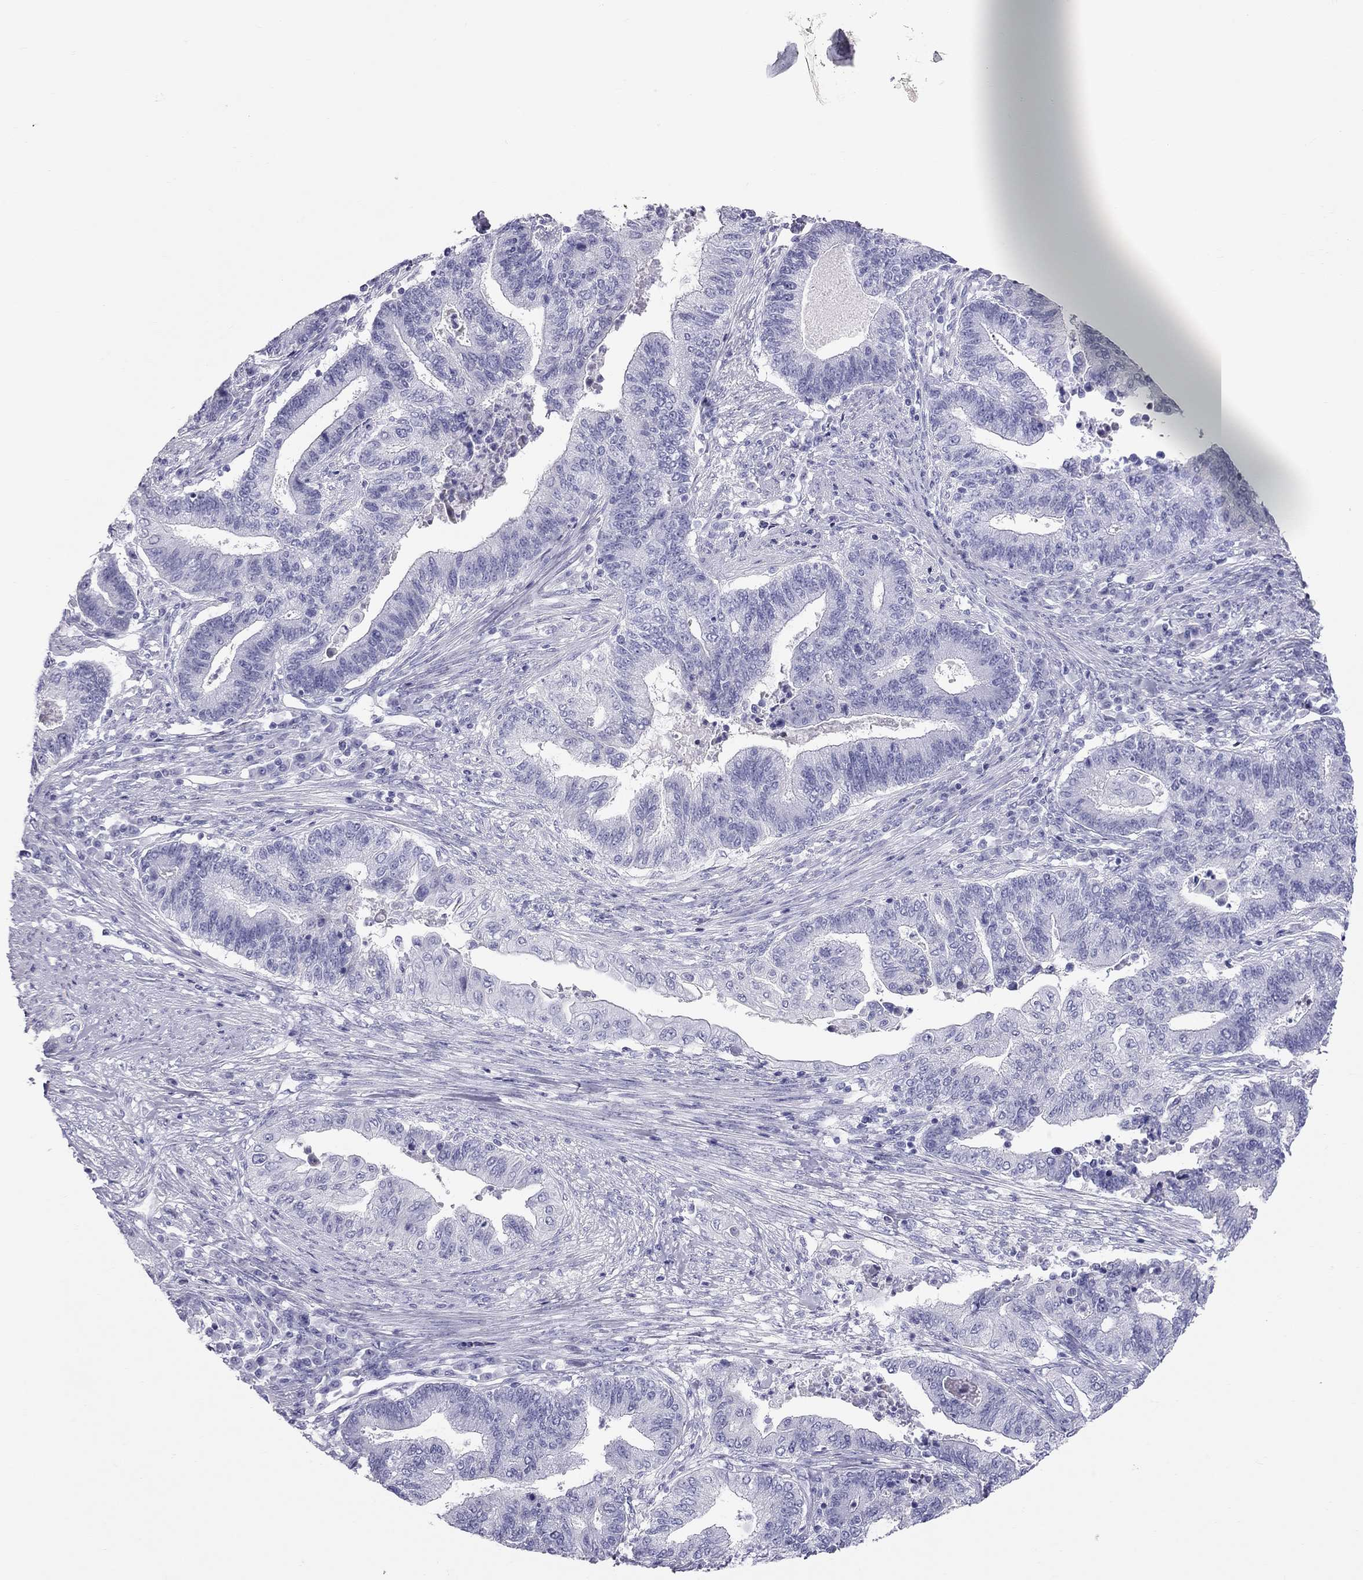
{"staining": {"intensity": "negative", "quantity": "none", "location": "none"}, "tissue": "endometrial cancer", "cell_type": "Tumor cells", "image_type": "cancer", "snomed": [{"axis": "morphology", "description": "Adenocarcinoma, NOS"}, {"axis": "topography", "description": "Uterus"}, {"axis": "topography", "description": "Endometrium"}], "caption": "Image shows no significant protein positivity in tumor cells of endometrial adenocarcinoma.", "gene": "TRPM3", "patient": {"sex": "female", "age": 54}}